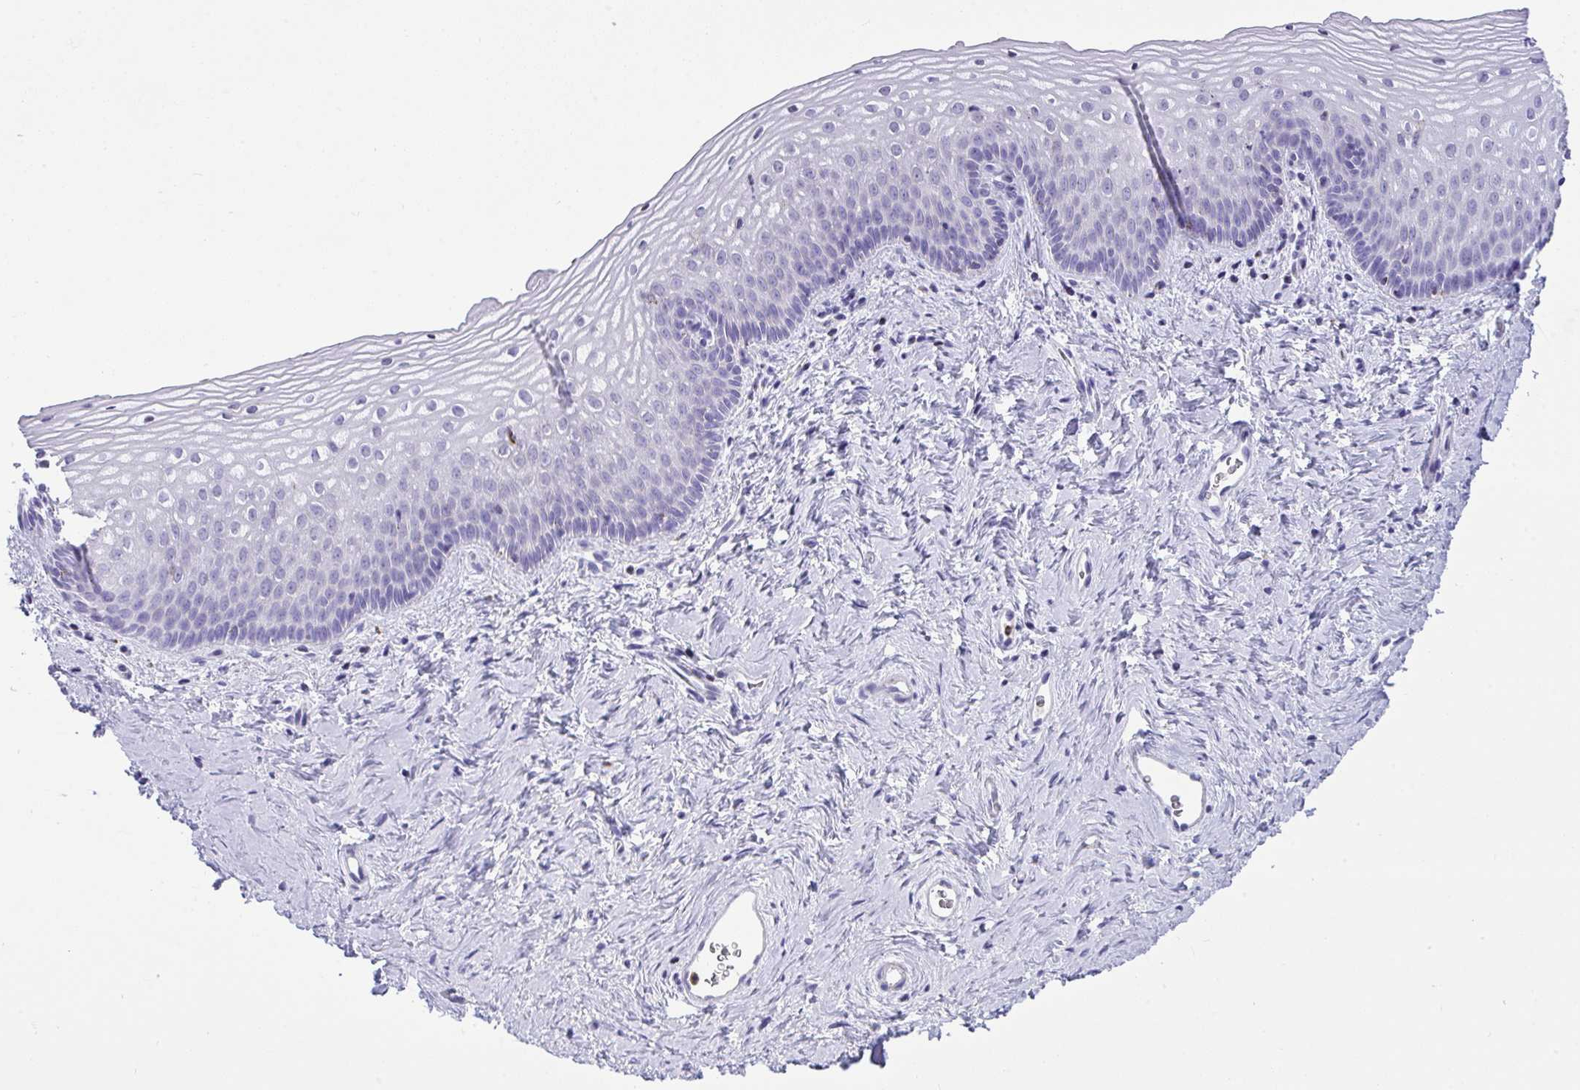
{"staining": {"intensity": "negative", "quantity": "none", "location": "none"}, "tissue": "vagina", "cell_type": "Squamous epithelial cells", "image_type": "normal", "snomed": [{"axis": "morphology", "description": "Normal tissue, NOS"}, {"axis": "topography", "description": "Vagina"}], "caption": "Immunohistochemistry (IHC) image of normal vagina: human vagina stained with DAB reveals no significant protein positivity in squamous epithelial cells.", "gene": "PLA2G12B", "patient": {"sex": "female", "age": 45}}